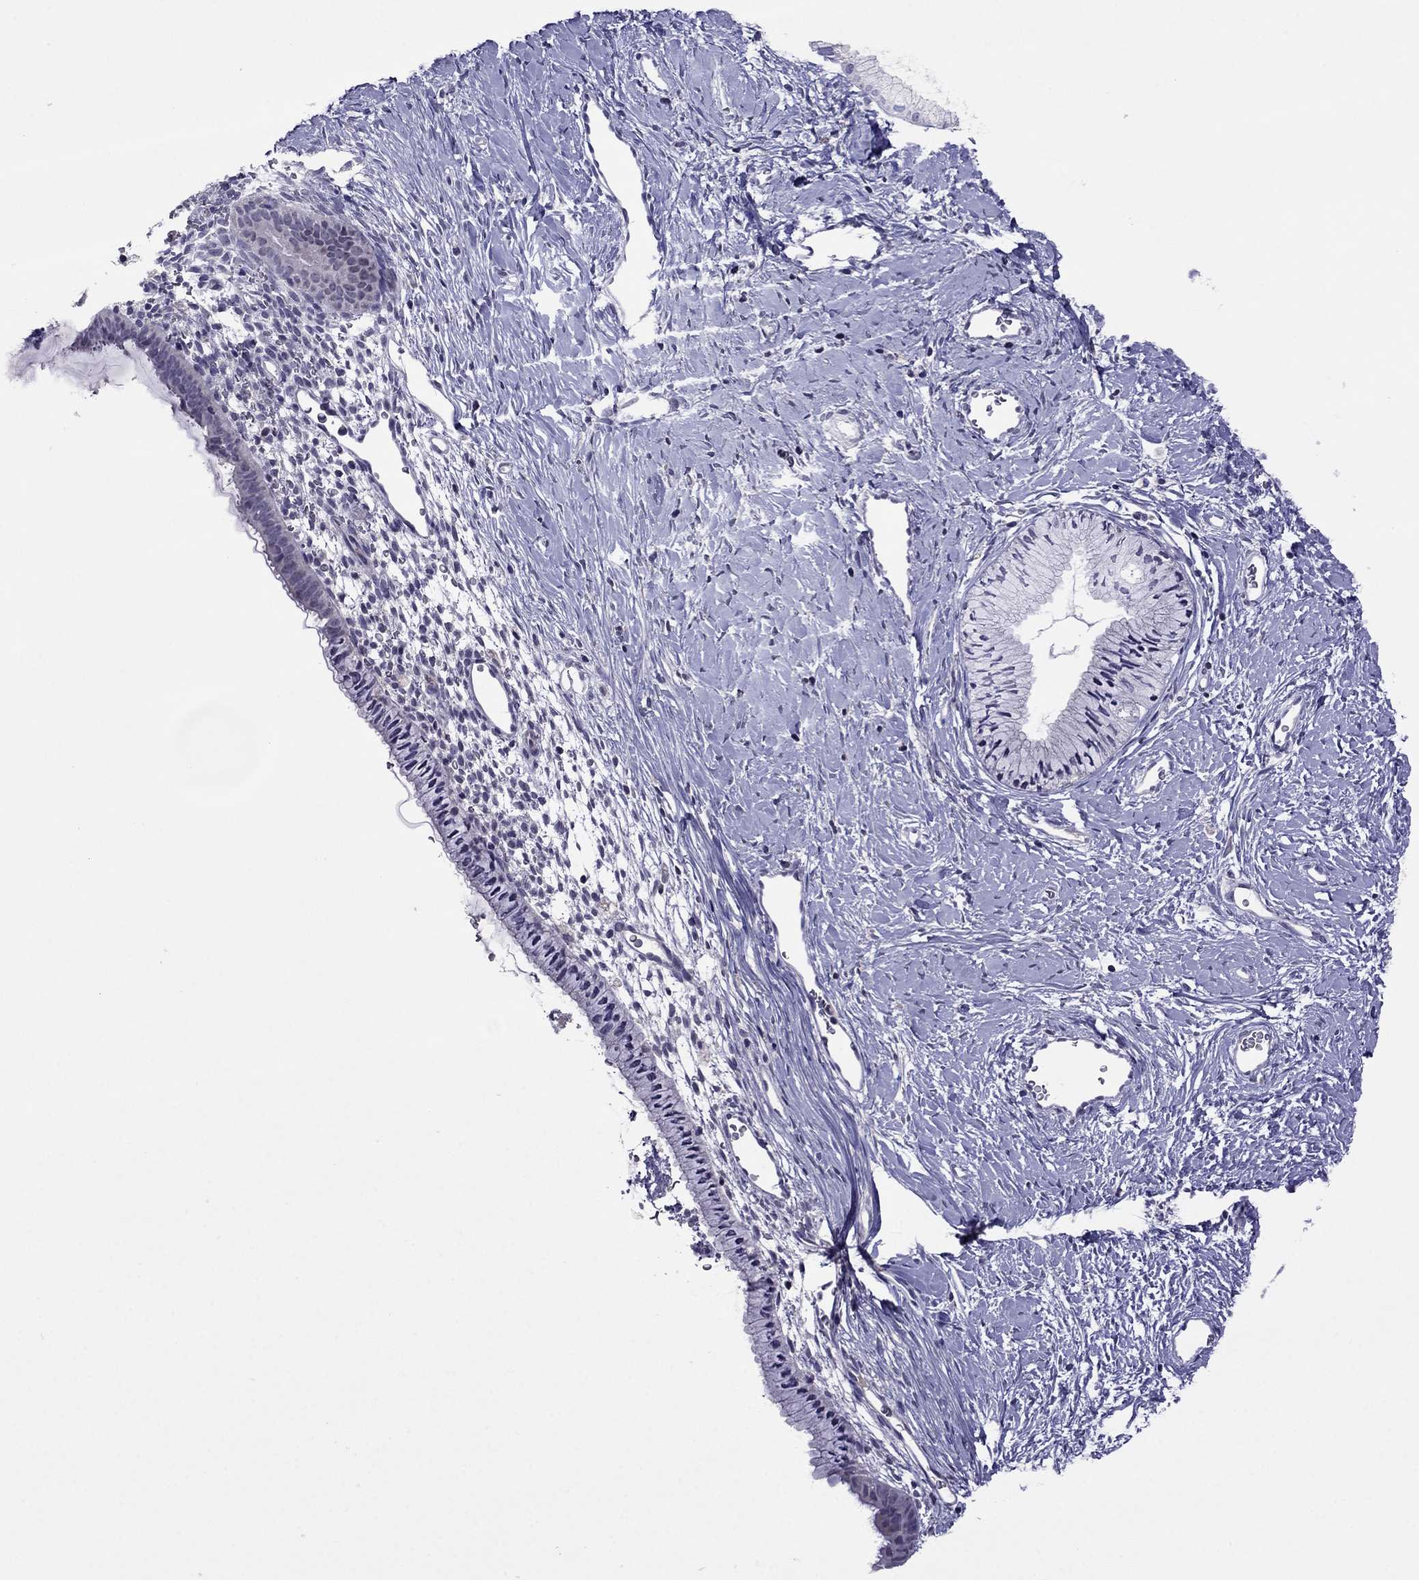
{"staining": {"intensity": "negative", "quantity": "none", "location": "none"}, "tissue": "cervix", "cell_type": "Glandular cells", "image_type": "normal", "snomed": [{"axis": "morphology", "description": "Normal tissue, NOS"}, {"axis": "topography", "description": "Cervix"}], "caption": "Glandular cells show no significant staining in unremarkable cervix.", "gene": "SPTBN4", "patient": {"sex": "female", "age": 40}}